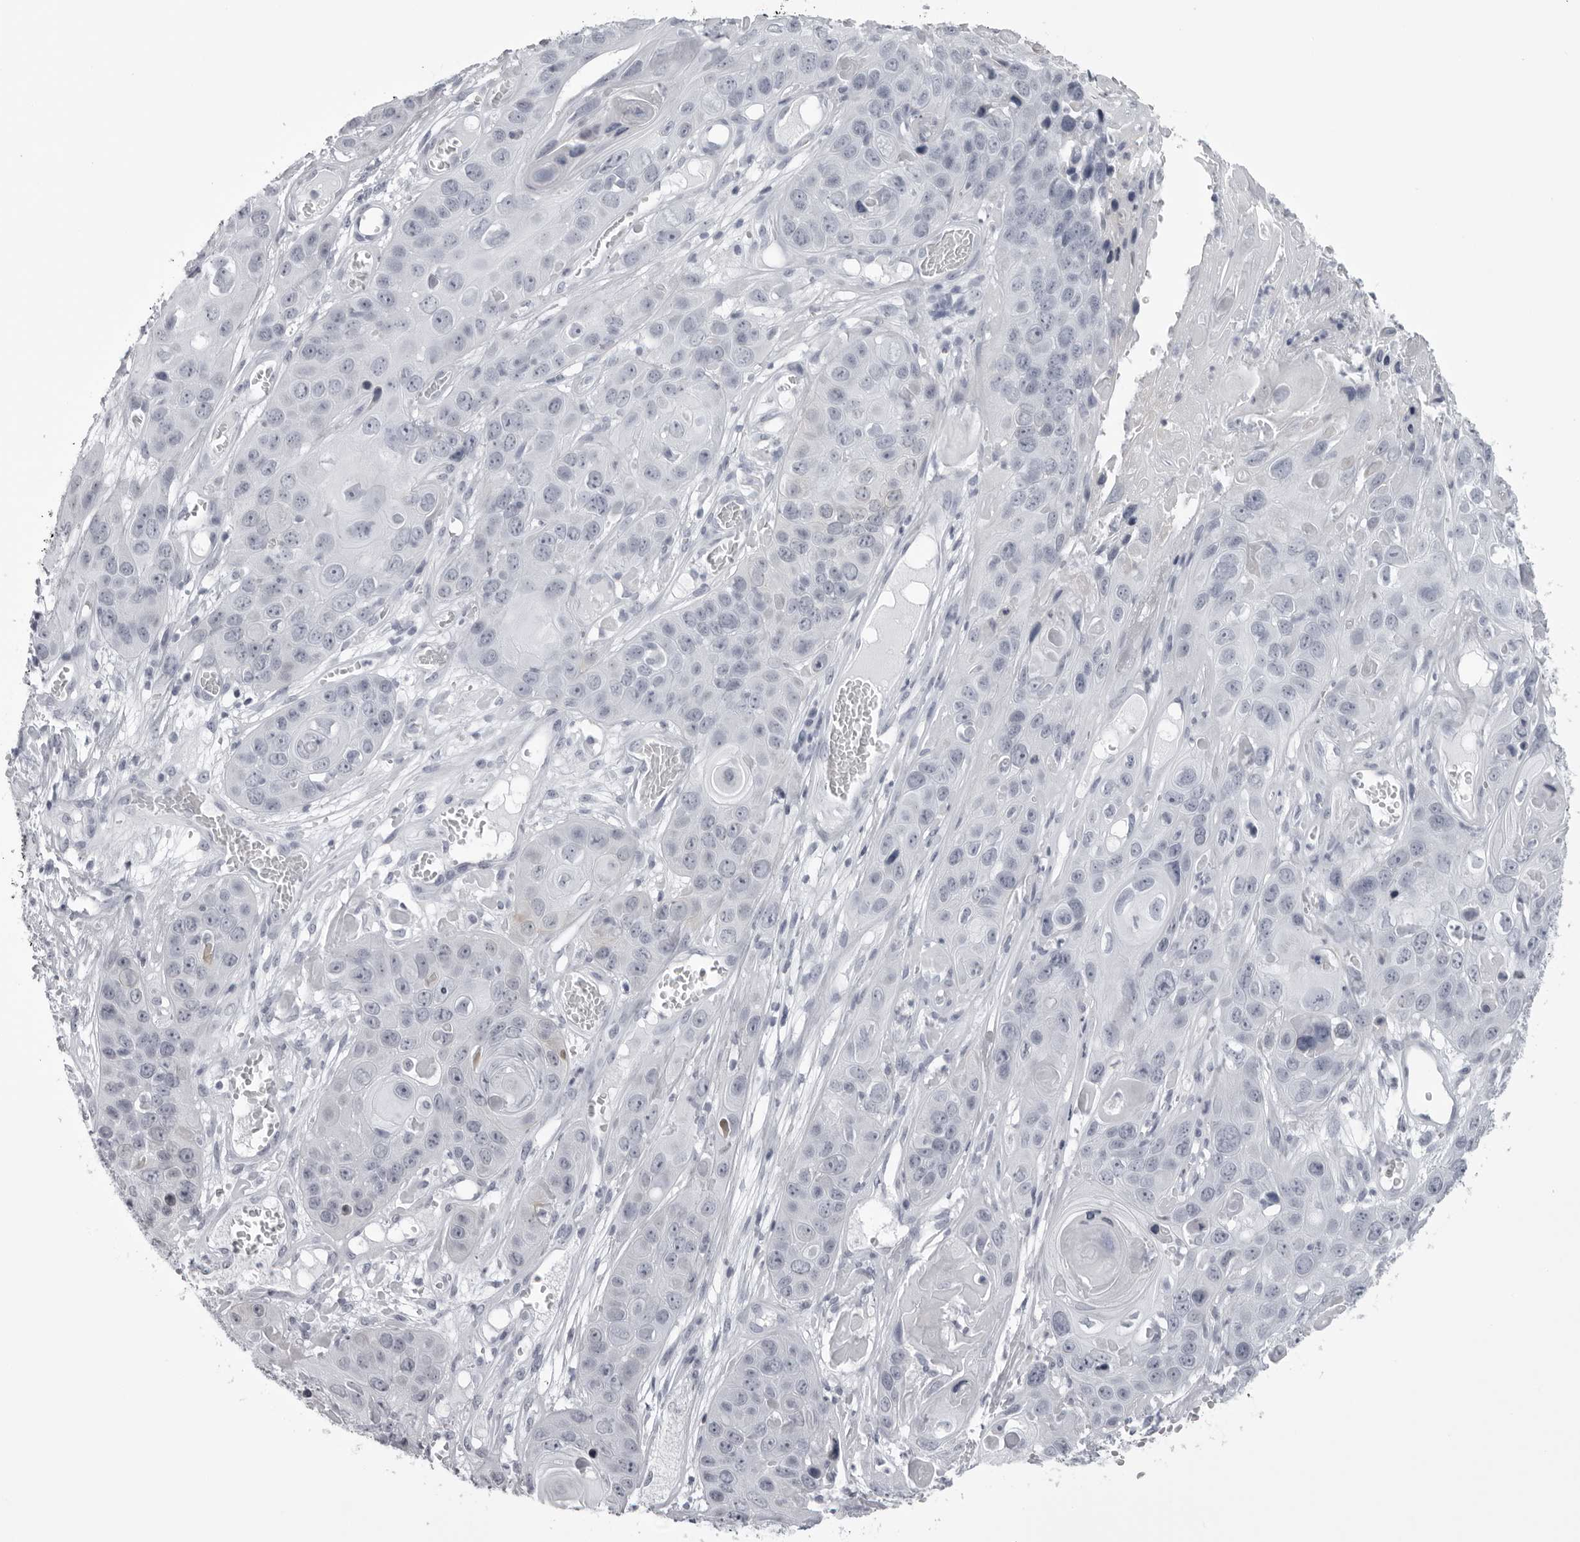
{"staining": {"intensity": "negative", "quantity": "none", "location": "none"}, "tissue": "skin cancer", "cell_type": "Tumor cells", "image_type": "cancer", "snomed": [{"axis": "morphology", "description": "Squamous cell carcinoma, NOS"}, {"axis": "topography", "description": "Skin"}], "caption": "Immunohistochemistry (IHC) image of neoplastic tissue: human skin cancer stained with DAB (3,3'-diaminobenzidine) reveals no significant protein expression in tumor cells.", "gene": "UROD", "patient": {"sex": "male", "age": 55}}